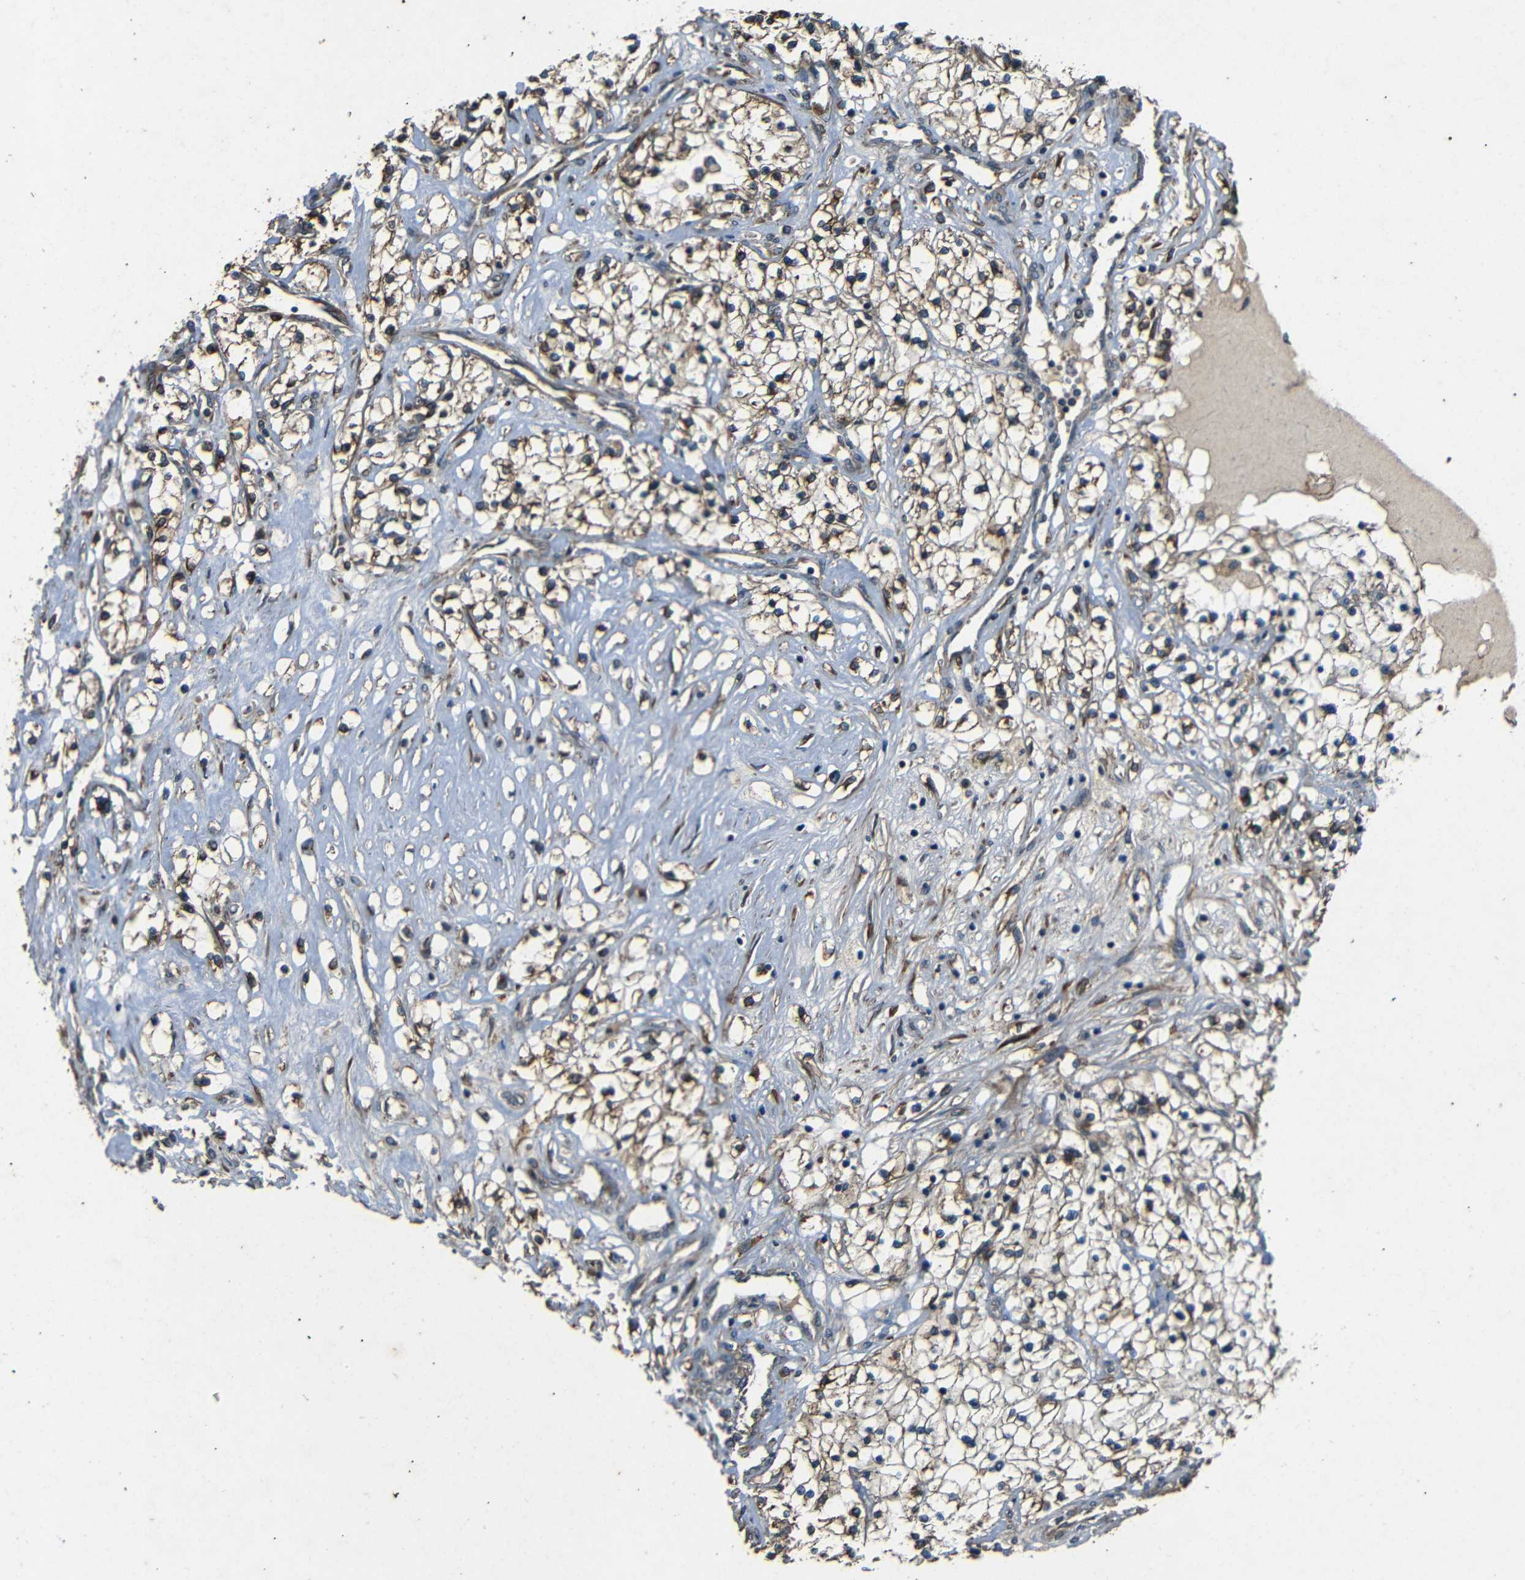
{"staining": {"intensity": "moderate", "quantity": ">75%", "location": "cytoplasmic/membranous"}, "tissue": "renal cancer", "cell_type": "Tumor cells", "image_type": "cancer", "snomed": [{"axis": "morphology", "description": "Adenocarcinoma, NOS"}, {"axis": "topography", "description": "Kidney"}], "caption": "Adenocarcinoma (renal) stained with DAB immunohistochemistry displays medium levels of moderate cytoplasmic/membranous positivity in about >75% of tumor cells. (IHC, brightfield microscopy, high magnification).", "gene": "TRPC1", "patient": {"sex": "male", "age": 68}}